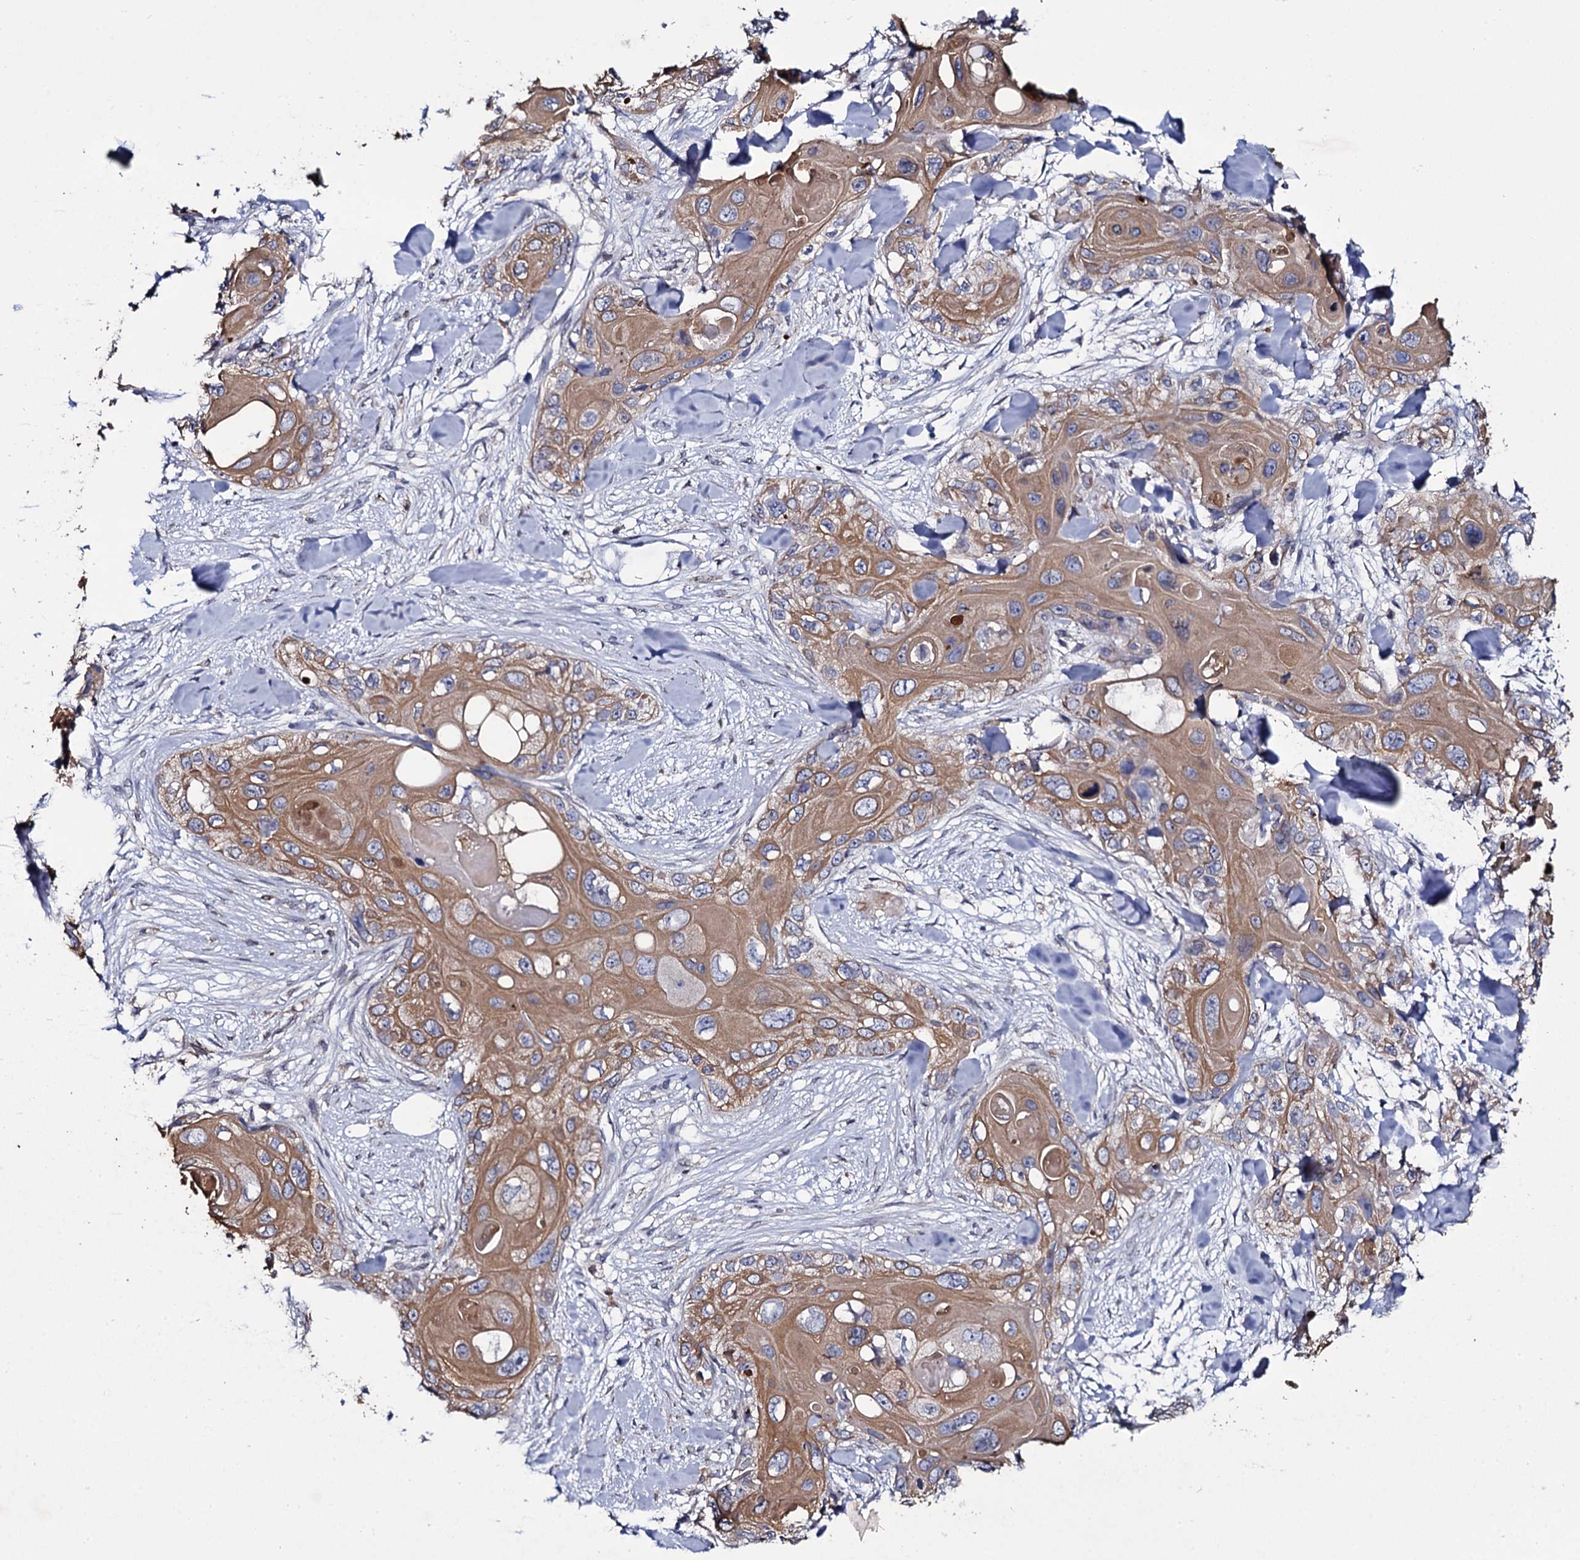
{"staining": {"intensity": "moderate", "quantity": ">75%", "location": "cytoplasmic/membranous"}, "tissue": "skin cancer", "cell_type": "Tumor cells", "image_type": "cancer", "snomed": [{"axis": "morphology", "description": "Normal tissue, NOS"}, {"axis": "morphology", "description": "Squamous cell carcinoma, NOS"}, {"axis": "topography", "description": "Skin"}], "caption": "This is a micrograph of IHC staining of skin squamous cell carcinoma, which shows moderate expression in the cytoplasmic/membranous of tumor cells.", "gene": "CRYL1", "patient": {"sex": "male", "age": 72}}